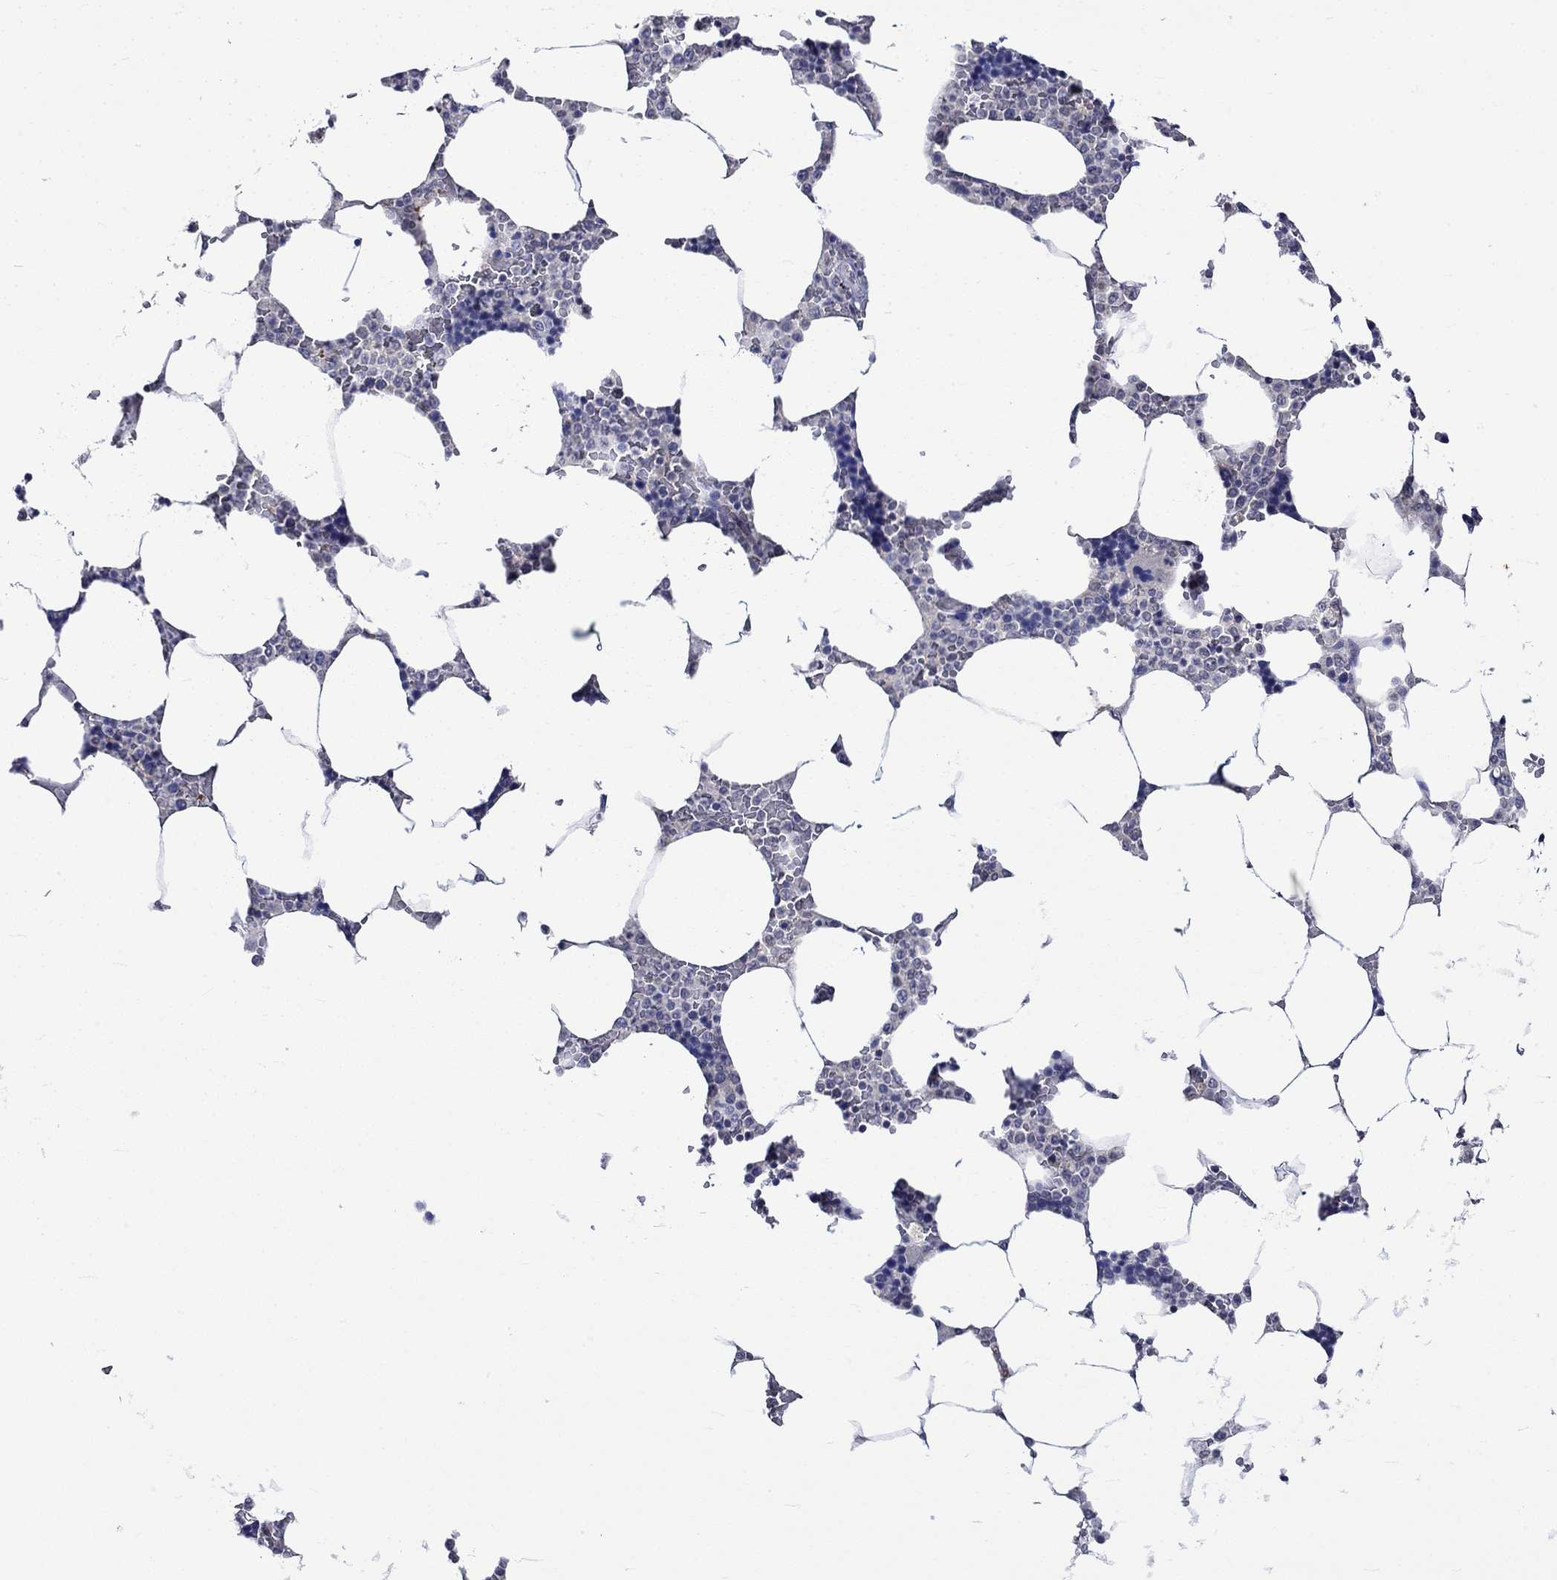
{"staining": {"intensity": "negative", "quantity": "none", "location": "none"}, "tissue": "bone marrow", "cell_type": "Hematopoietic cells", "image_type": "normal", "snomed": [{"axis": "morphology", "description": "Normal tissue, NOS"}, {"axis": "topography", "description": "Bone marrow"}], "caption": "A photomicrograph of bone marrow stained for a protein displays no brown staining in hematopoietic cells. (IHC, brightfield microscopy, high magnification).", "gene": "DDX3Y", "patient": {"sex": "male", "age": 63}}